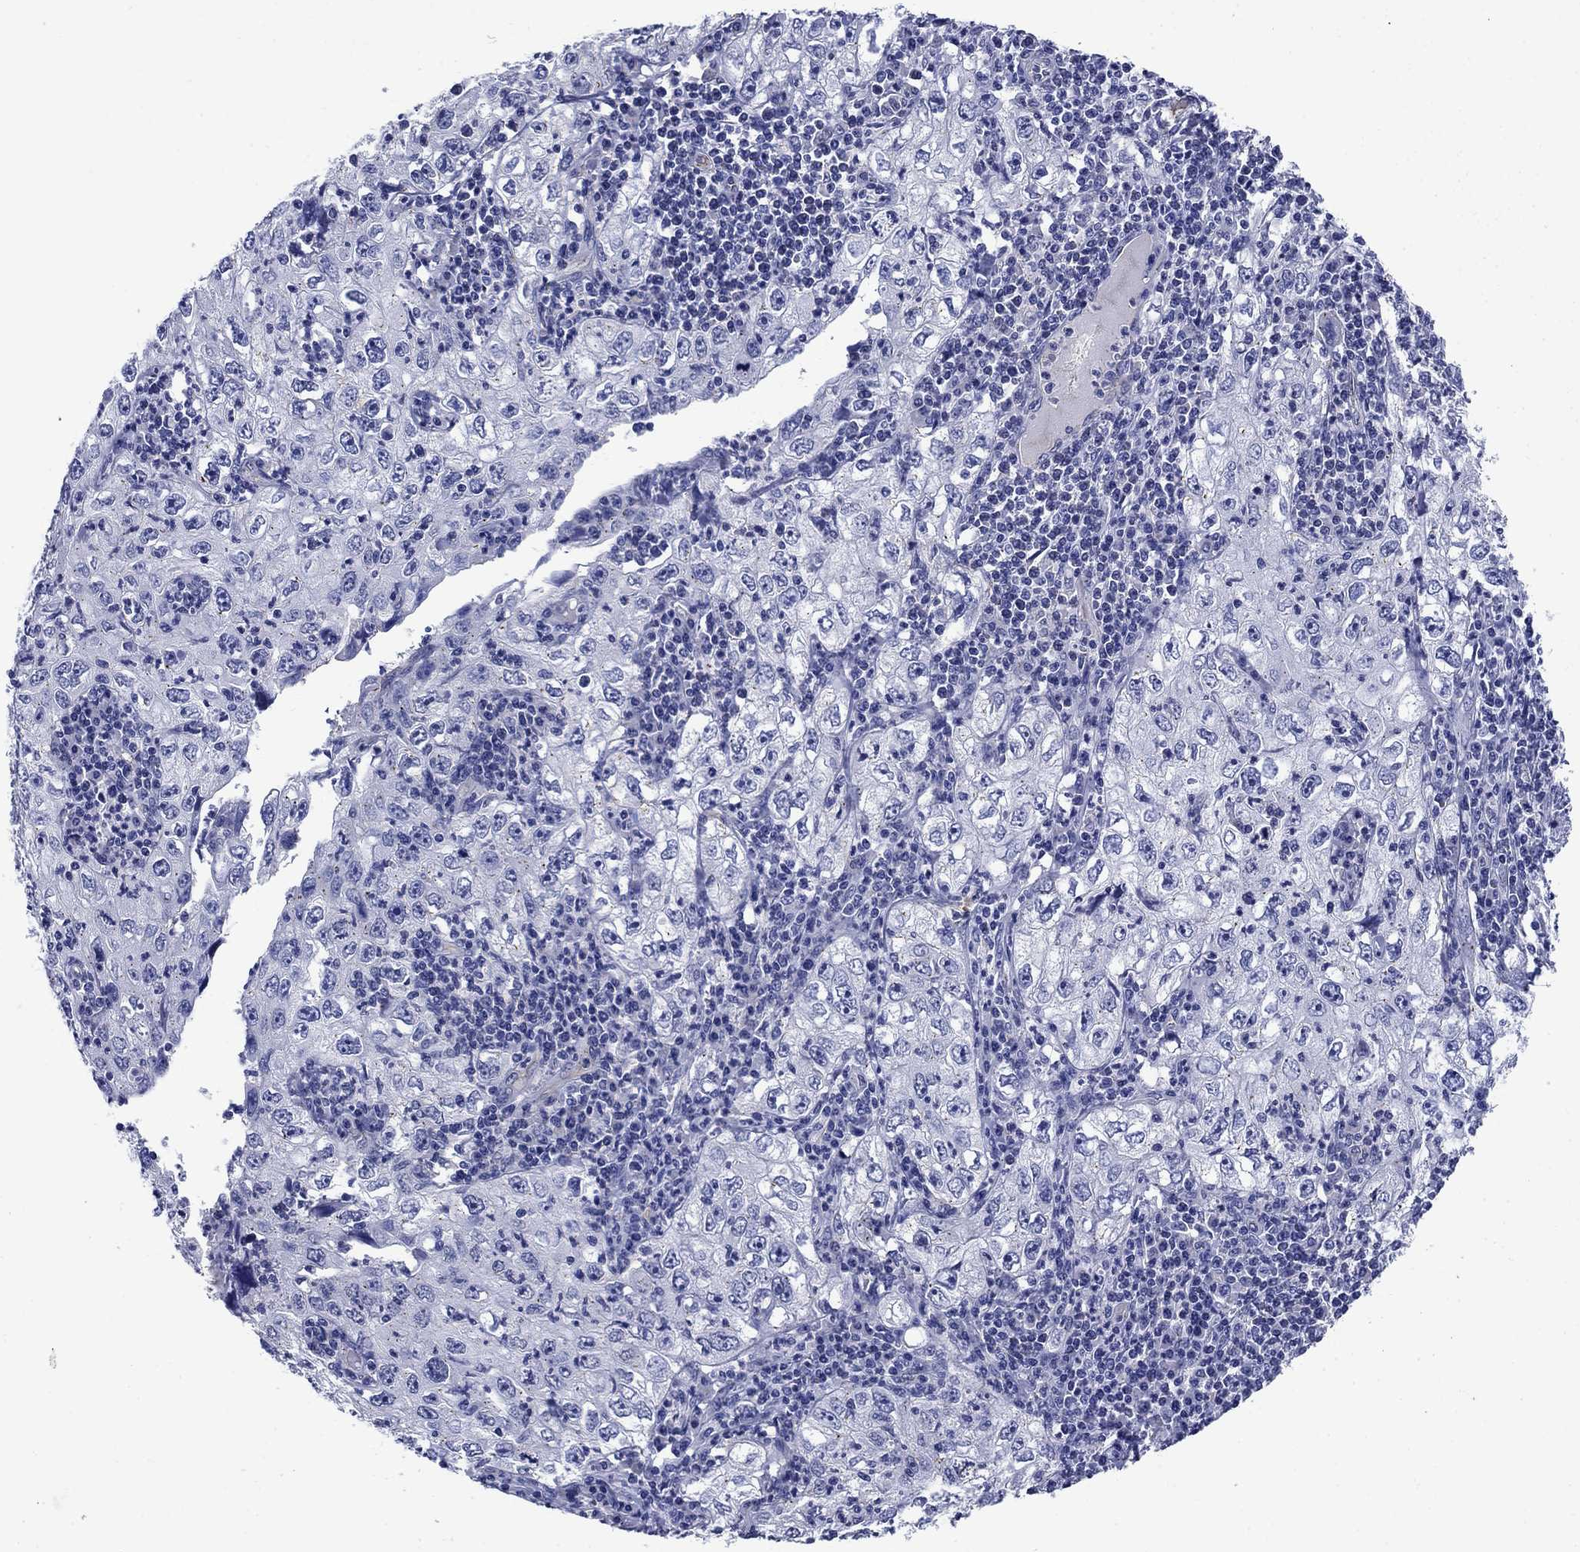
{"staining": {"intensity": "negative", "quantity": "none", "location": "none"}, "tissue": "cervical cancer", "cell_type": "Tumor cells", "image_type": "cancer", "snomed": [{"axis": "morphology", "description": "Squamous cell carcinoma, NOS"}, {"axis": "topography", "description": "Cervix"}], "caption": "A photomicrograph of human squamous cell carcinoma (cervical) is negative for staining in tumor cells.", "gene": "SMCP", "patient": {"sex": "female", "age": 24}}